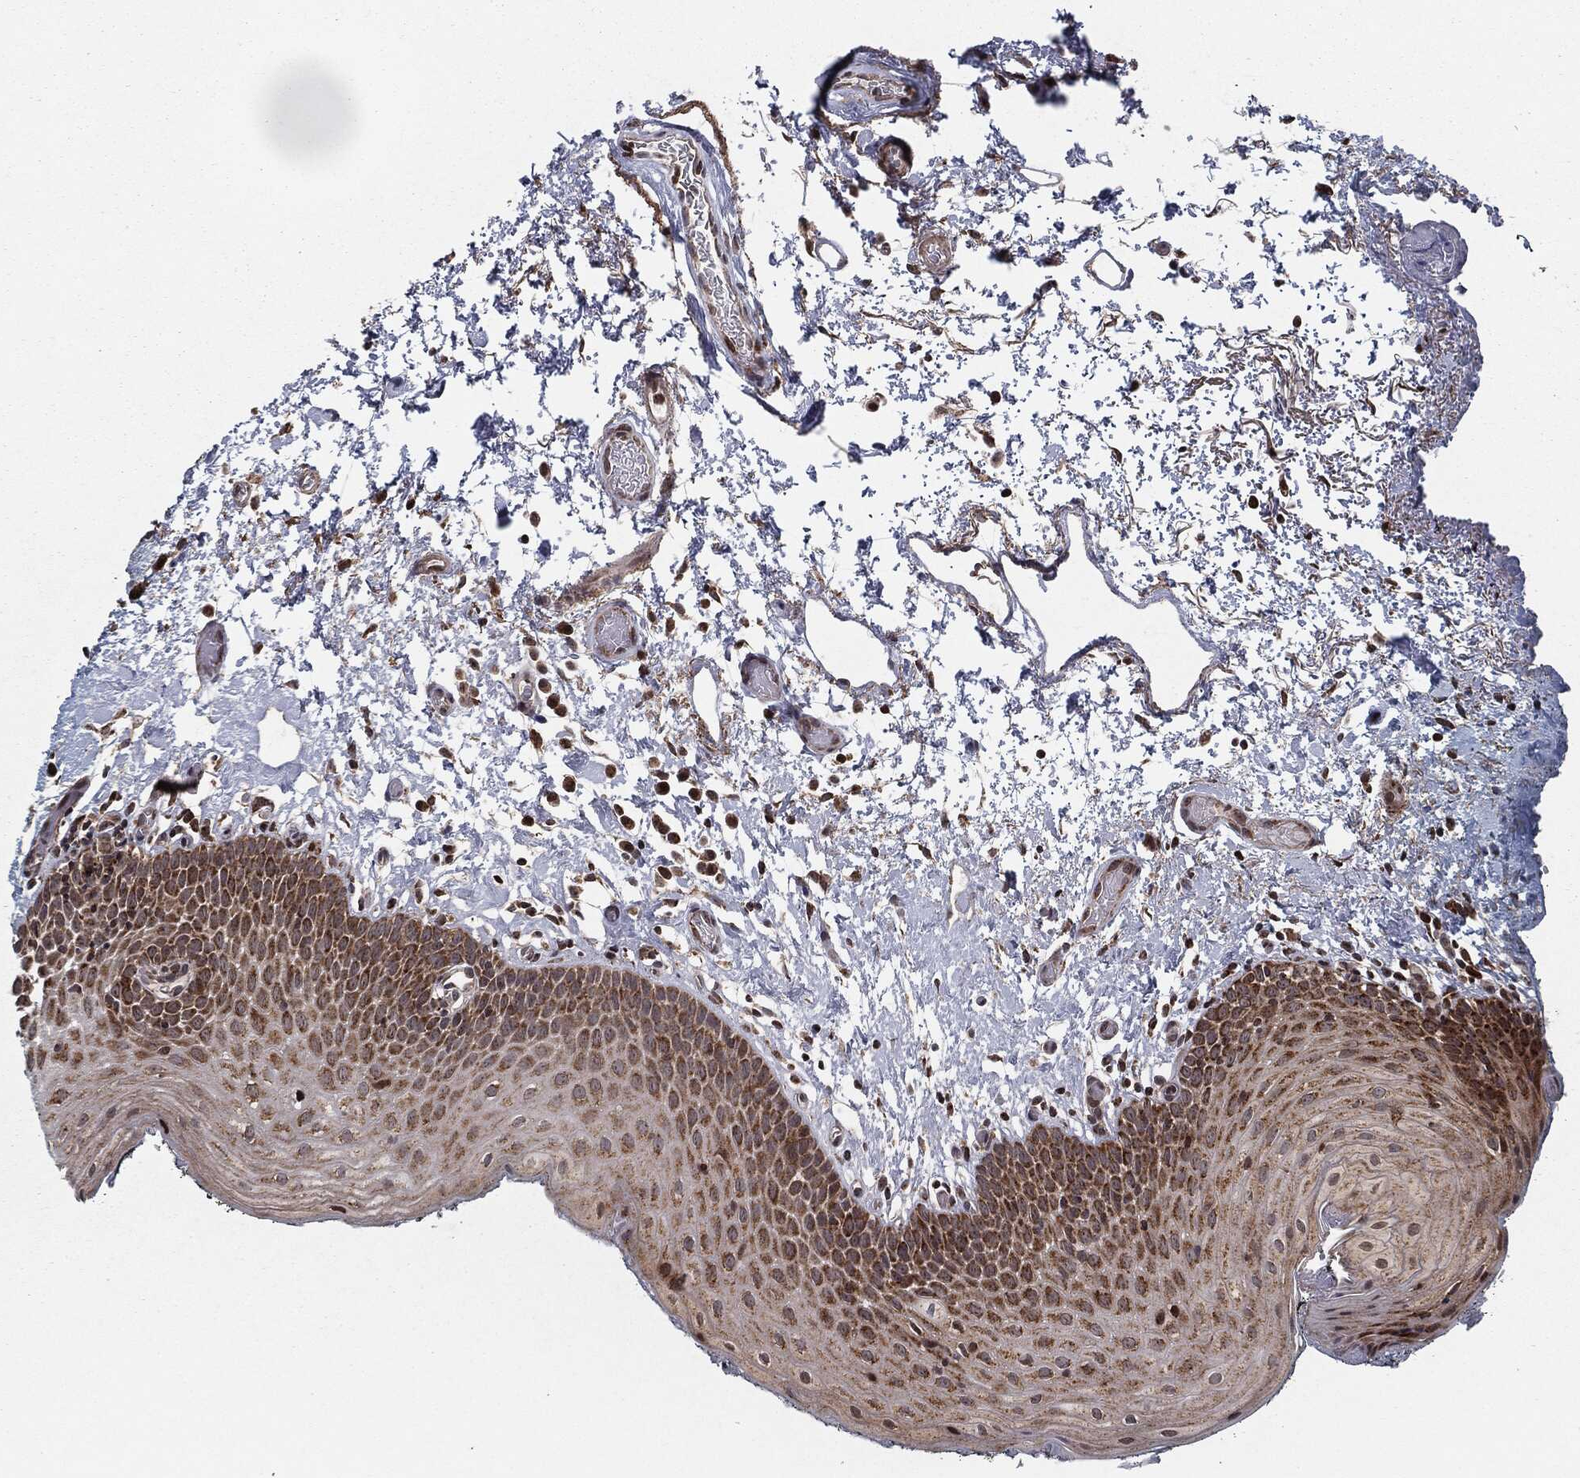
{"staining": {"intensity": "strong", "quantity": "25%-75%", "location": "cytoplasmic/membranous"}, "tissue": "oral mucosa", "cell_type": "Squamous epithelial cells", "image_type": "normal", "snomed": [{"axis": "morphology", "description": "Normal tissue, NOS"}, {"axis": "morphology", "description": "Squamous cell carcinoma, NOS"}, {"axis": "topography", "description": "Oral tissue"}, {"axis": "topography", "description": "Tounge, NOS"}, {"axis": "topography", "description": "Head-Neck"}], "caption": "Protein expression analysis of normal human oral mucosa reveals strong cytoplasmic/membranous expression in approximately 25%-75% of squamous epithelial cells. (Stains: DAB (3,3'-diaminobenzidine) in brown, nuclei in blue, Microscopy: brightfield microscopy at high magnification).", "gene": "CHCHD2", "patient": {"sex": "female", "age": 80}}